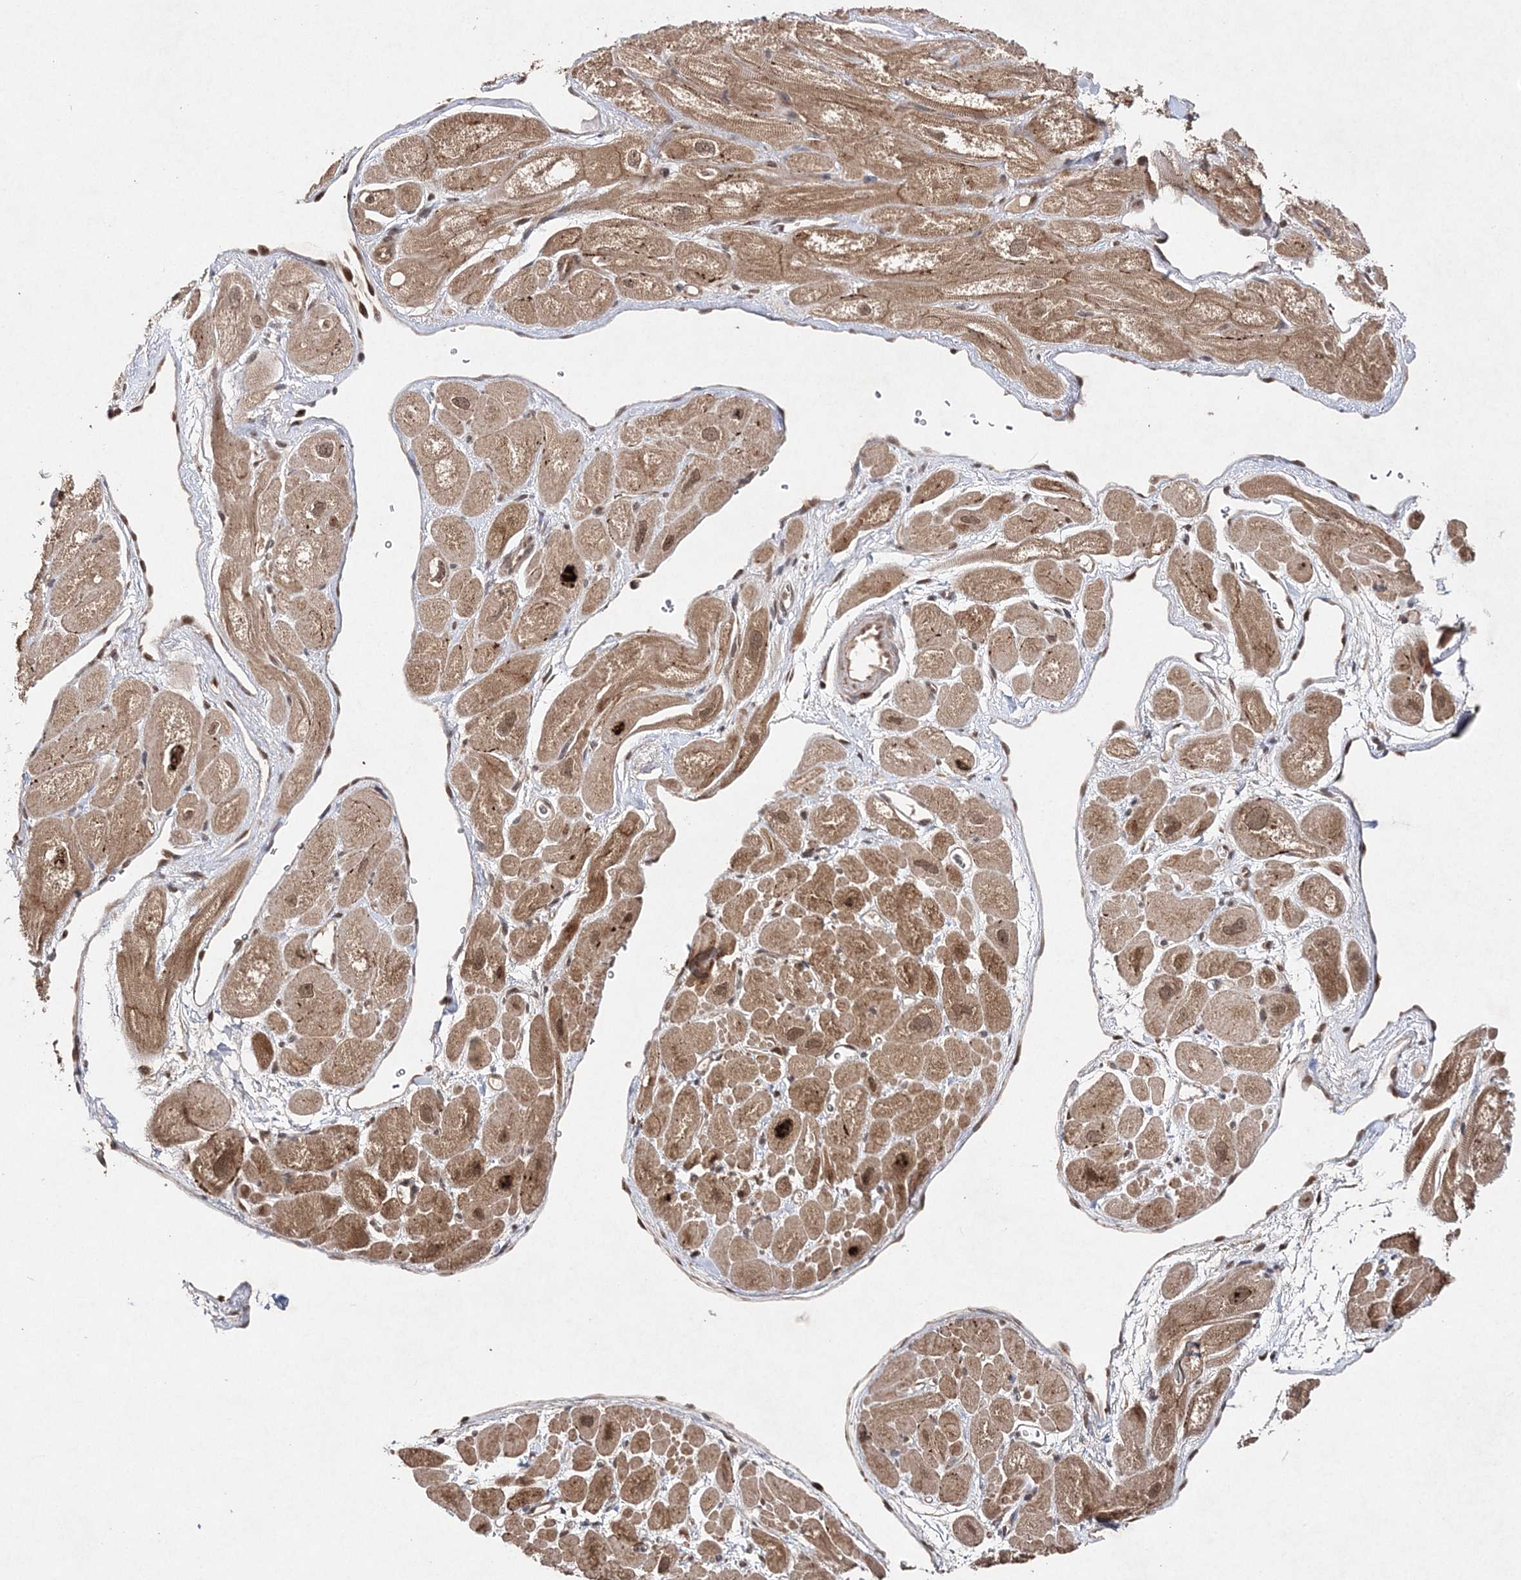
{"staining": {"intensity": "moderate", "quantity": ">75%", "location": "cytoplasmic/membranous"}, "tissue": "heart muscle", "cell_type": "Cardiomyocytes", "image_type": "normal", "snomed": [{"axis": "morphology", "description": "Normal tissue, NOS"}, {"axis": "topography", "description": "Heart"}], "caption": "This histopathology image demonstrates unremarkable heart muscle stained with immunohistochemistry (IHC) to label a protein in brown. The cytoplasmic/membranous of cardiomyocytes show moderate positivity for the protein. Nuclei are counter-stained blue.", "gene": "NIF3L1", "patient": {"sex": "male", "age": 49}}